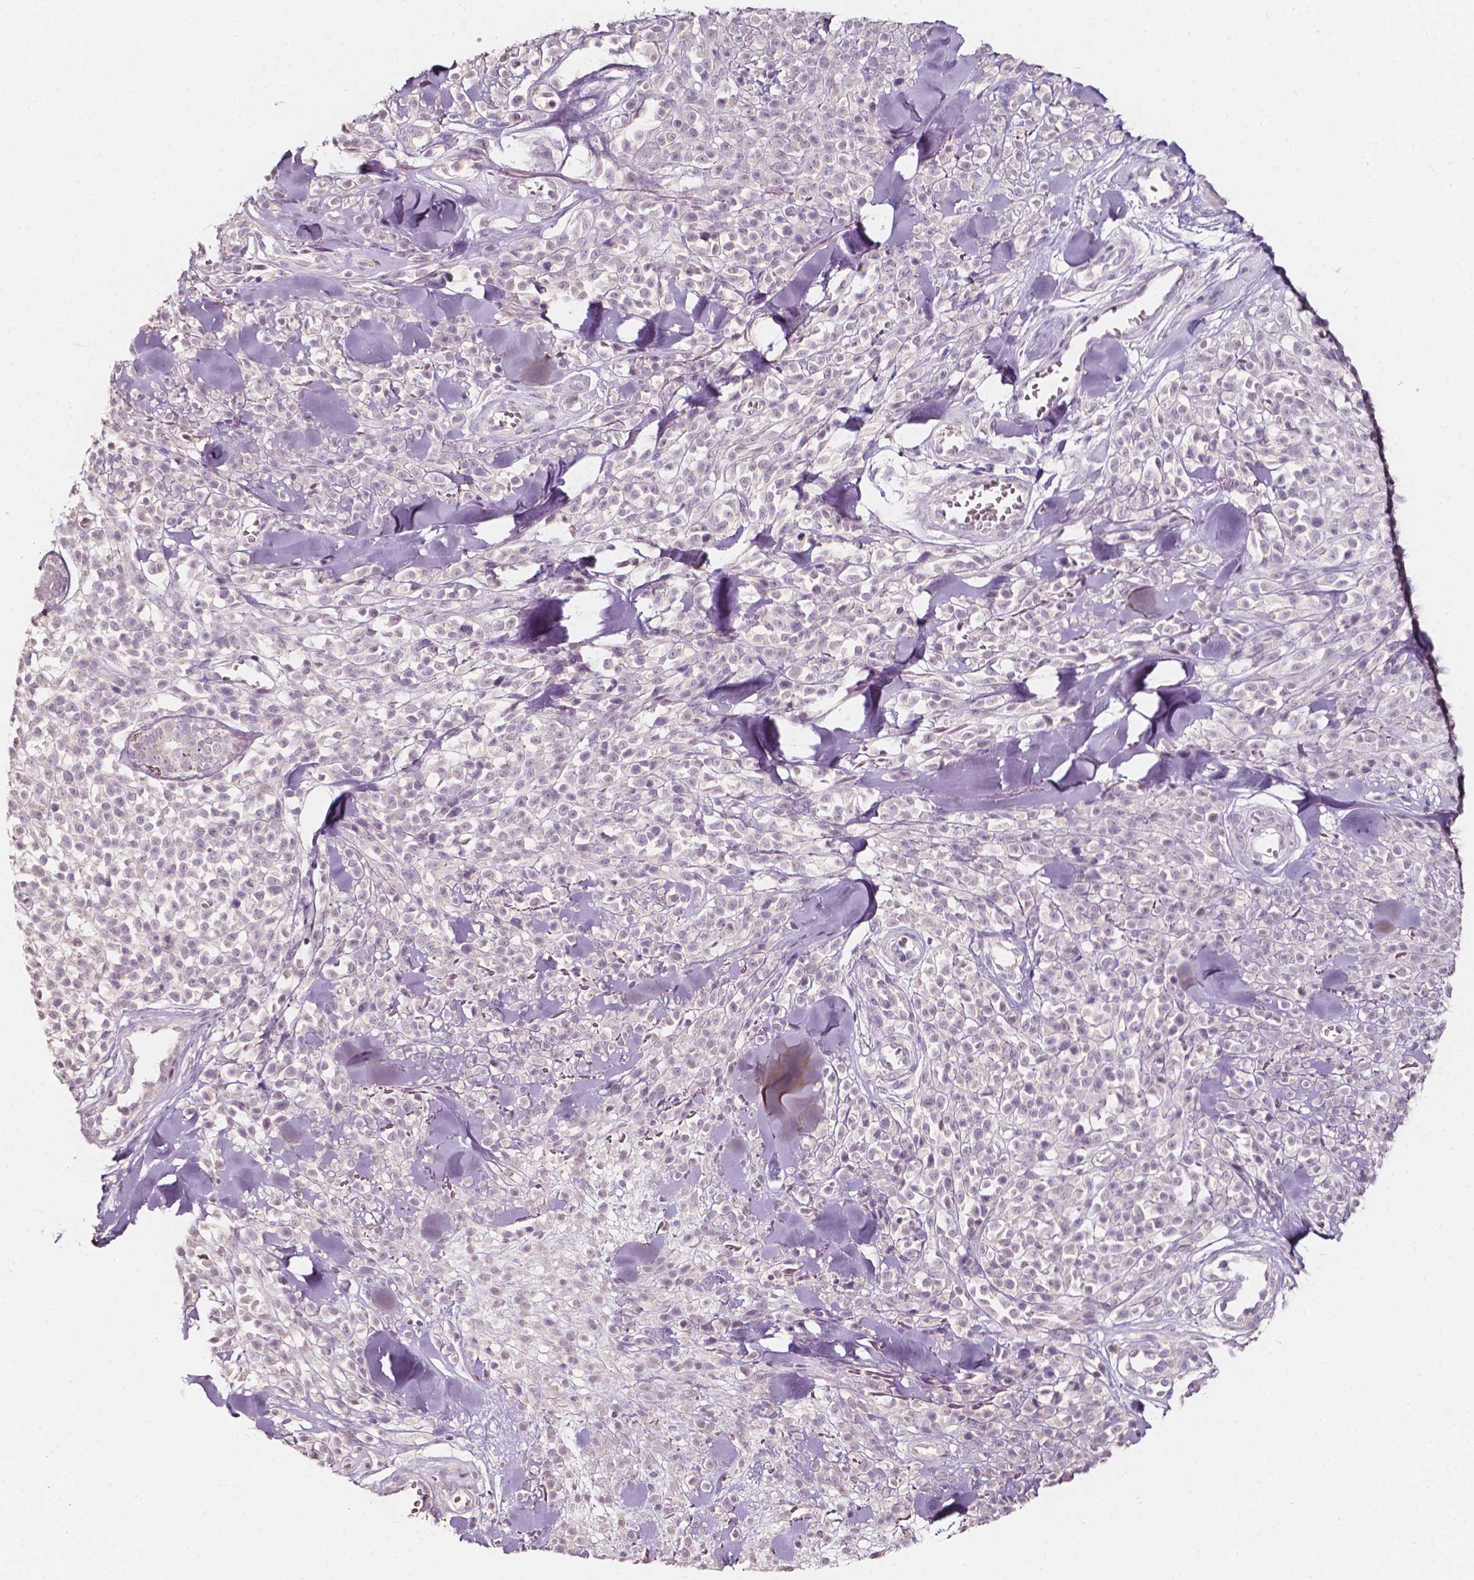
{"staining": {"intensity": "negative", "quantity": "none", "location": "none"}, "tissue": "melanoma", "cell_type": "Tumor cells", "image_type": "cancer", "snomed": [{"axis": "morphology", "description": "Malignant melanoma, NOS"}, {"axis": "topography", "description": "Skin"}, {"axis": "topography", "description": "Skin of trunk"}], "caption": "Tumor cells are negative for protein expression in human malignant melanoma.", "gene": "NPC1L1", "patient": {"sex": "male", "age": 74}}